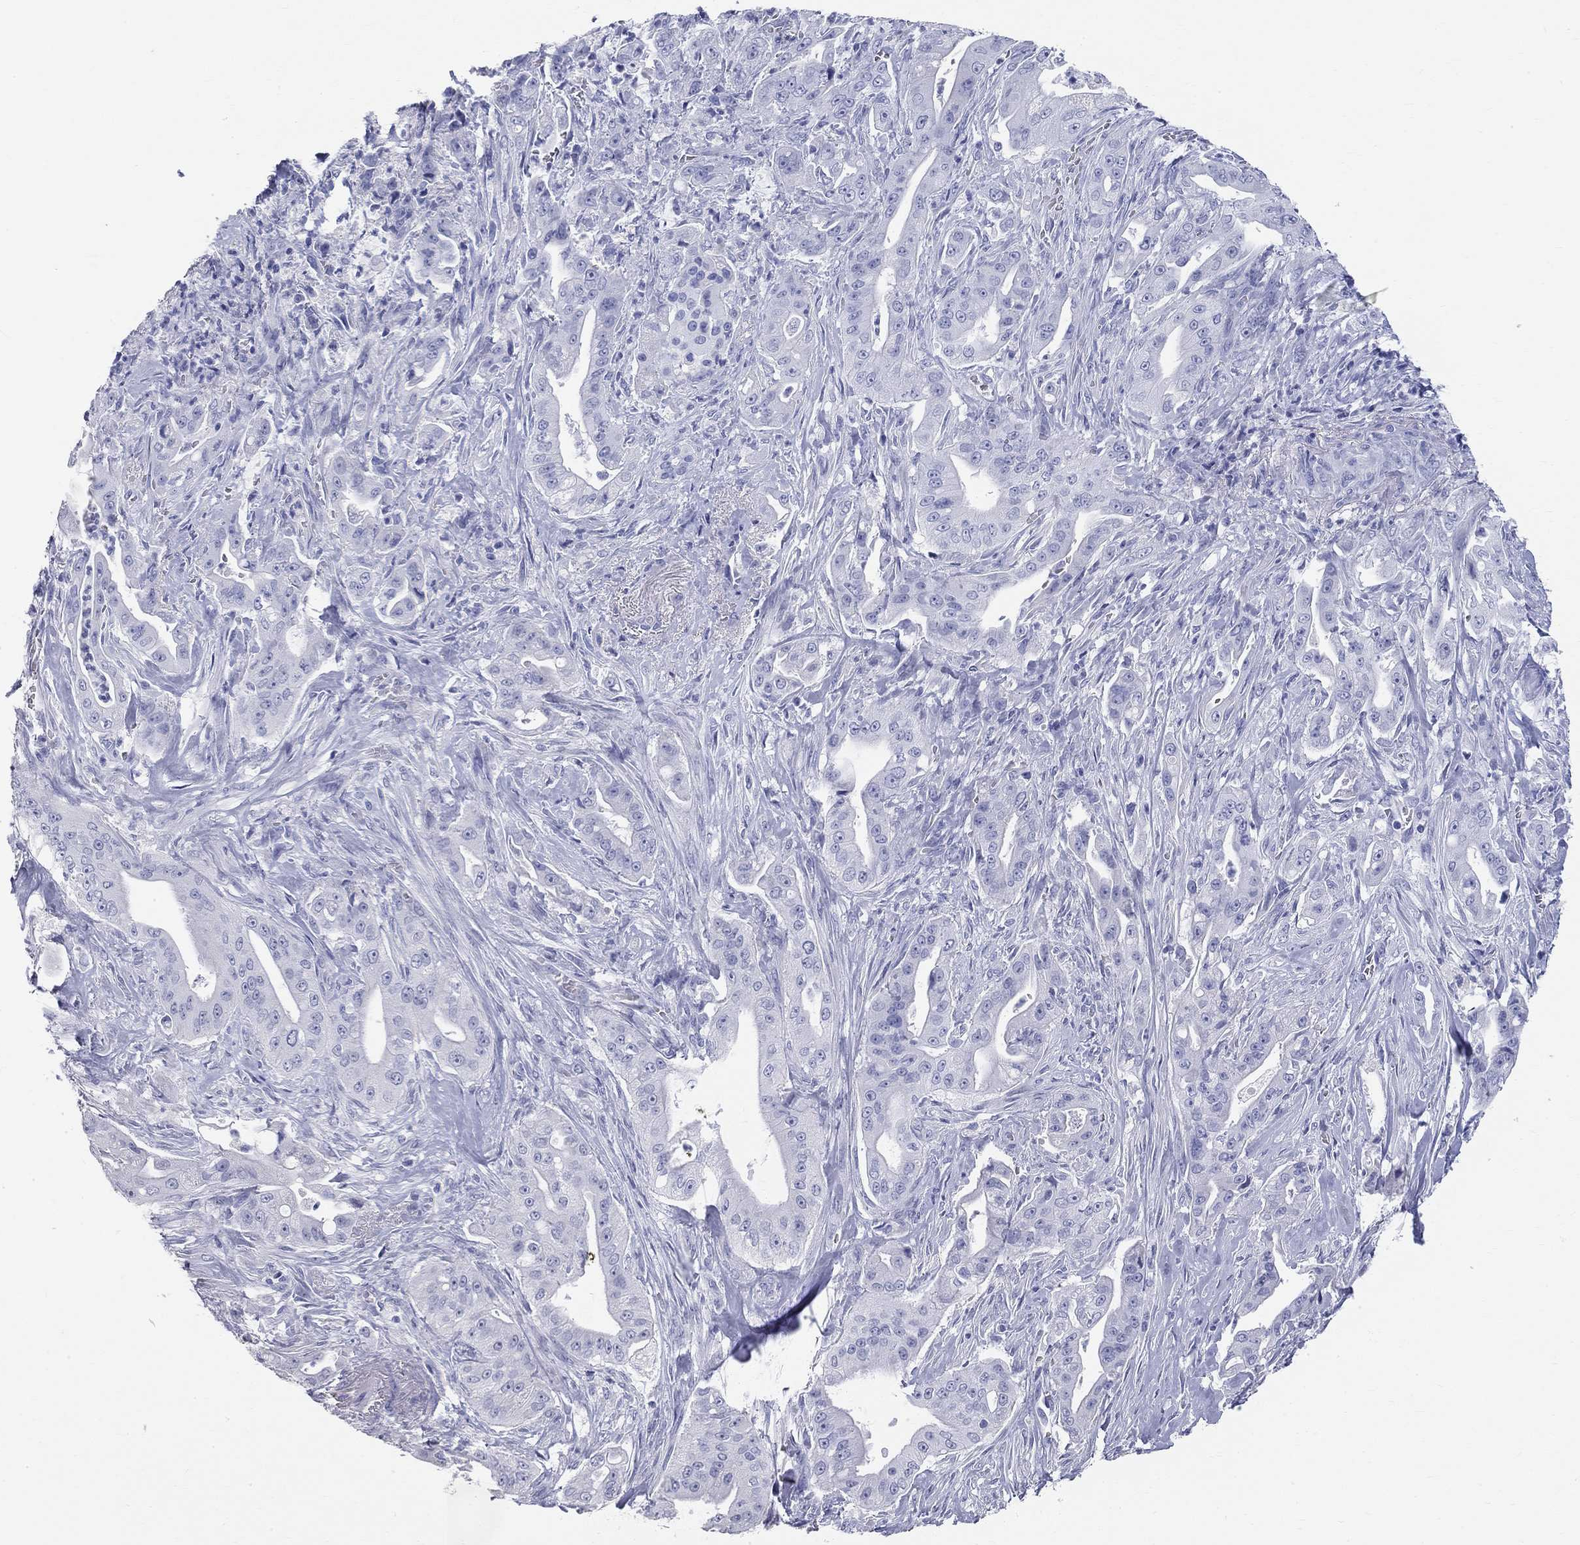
{"staining": {"intensity": "negative", "quantity": "none", "location": "none"}, "tissue": "pancreatic cancer", "cell_type": "Tumor cells", "image_type": "cancer", "snomed": [{"axis": "morphology", "description": "Normal tissue, NOS"}, {"axis": "morphology", "description": "Inflammation, NOS"}, {"axis": "morphology", "description": "Adenocarcinoma, NOS"}, {"axis": "topography", "description": "Pancreas"}], "caption": "Protein analysis of adenocarcinoma (pancreatic) displays no significant positivity in tumor cells.", "gene": "PHOX2B", "patient": {"sex": "male", "age": 57}}